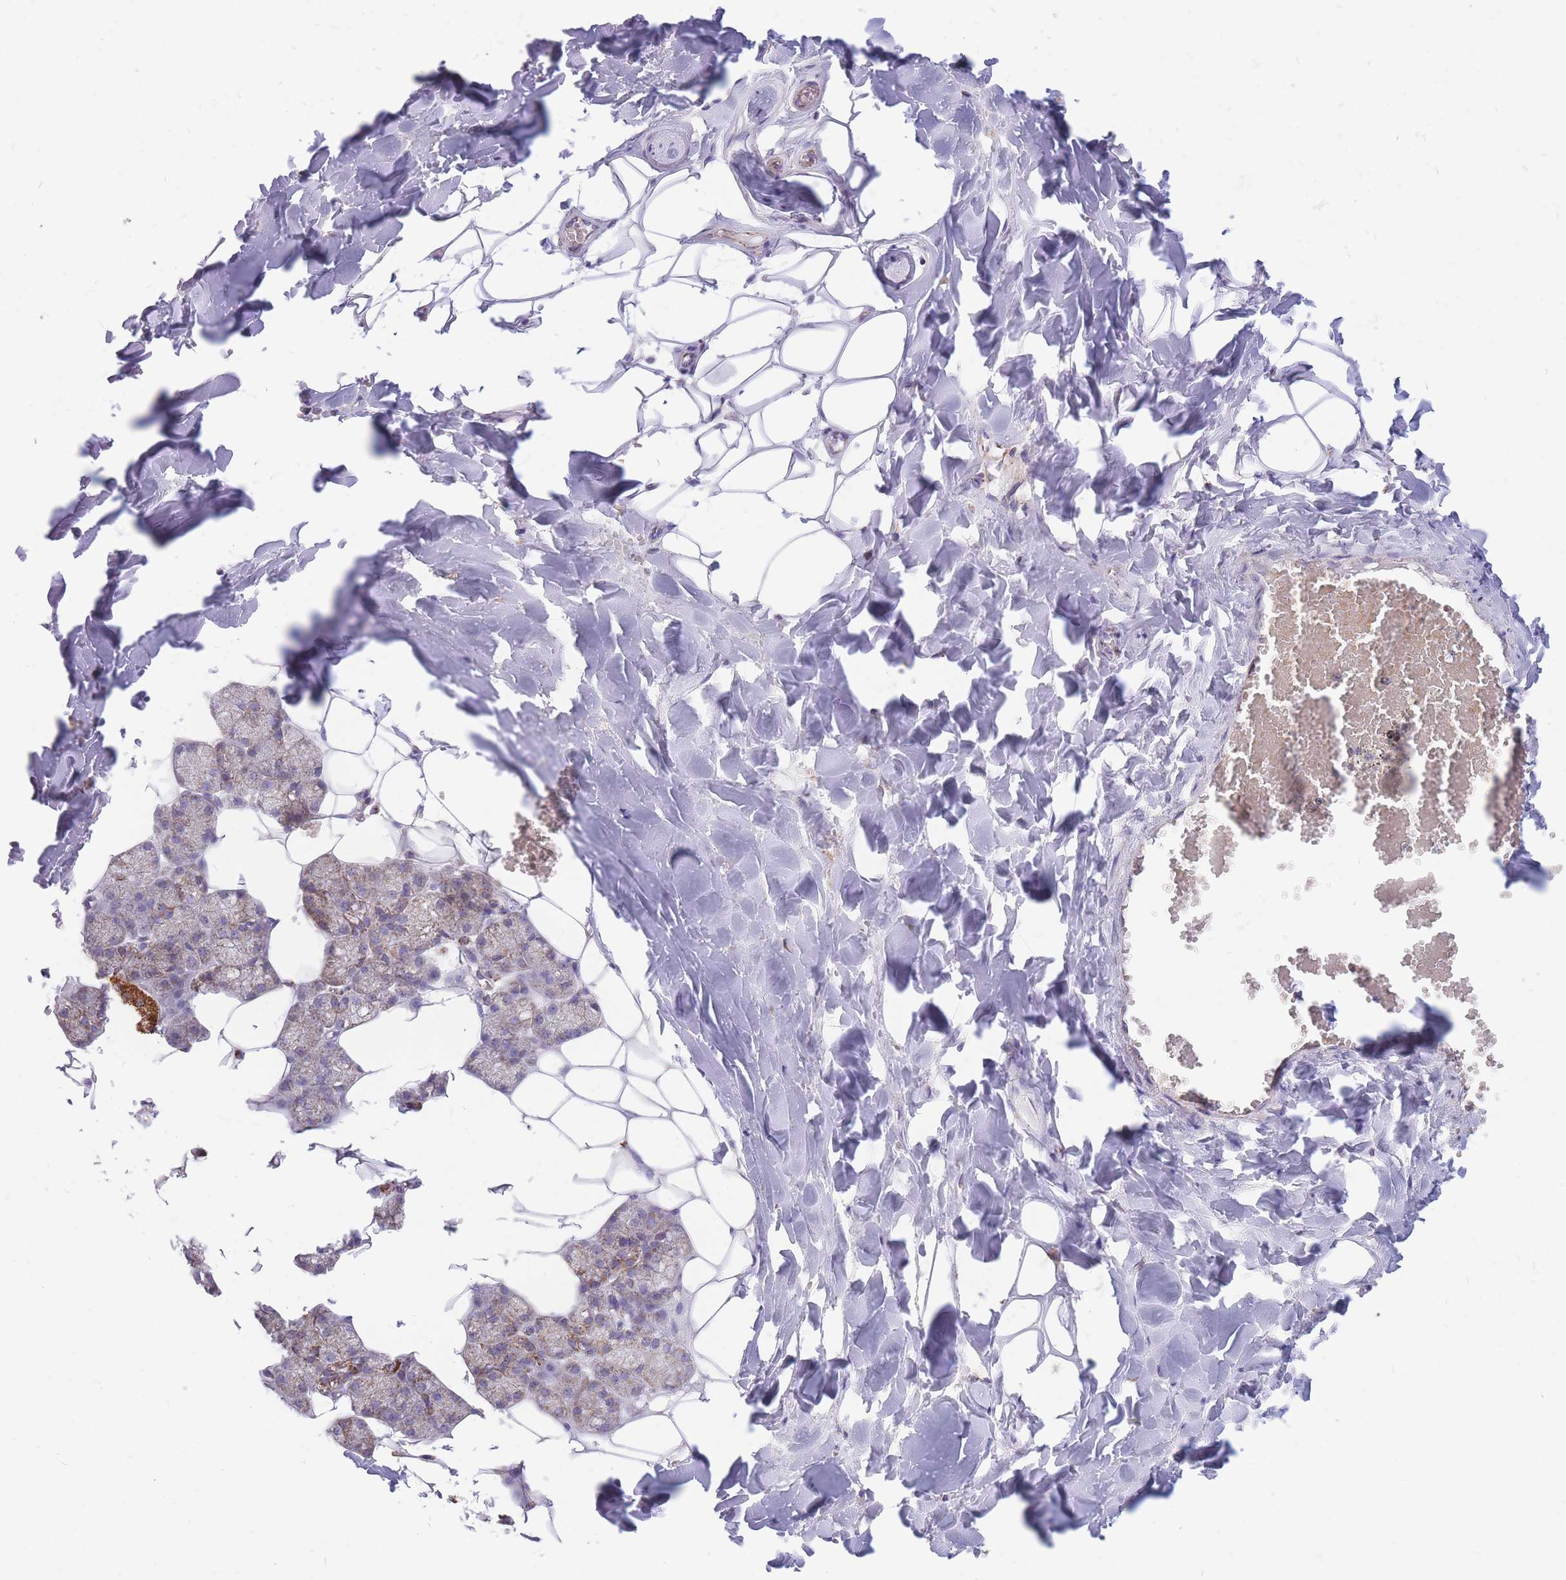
{"staining": {"intensity": "moderate", "quantity": "25%-75%", "location": "cytoplasmic/membranous"}, "tissue": "salivary gland", "cell_type": "Glandular cells", "image_type": "normal", "snomed": [{"axis": "morphology", "description": "Normal tissue, NOS"}, {"axis": "topography", "description": "Salivary gland"}], "caption": "Moderate cytoplasmic/membranous positivity for a protein is present in about 25%-75% of glandular cells of unremarkable salivary gland using immunohistochemistry.", "gene": "PCSK1", "patient": {"sex": "male", "age": 62}}